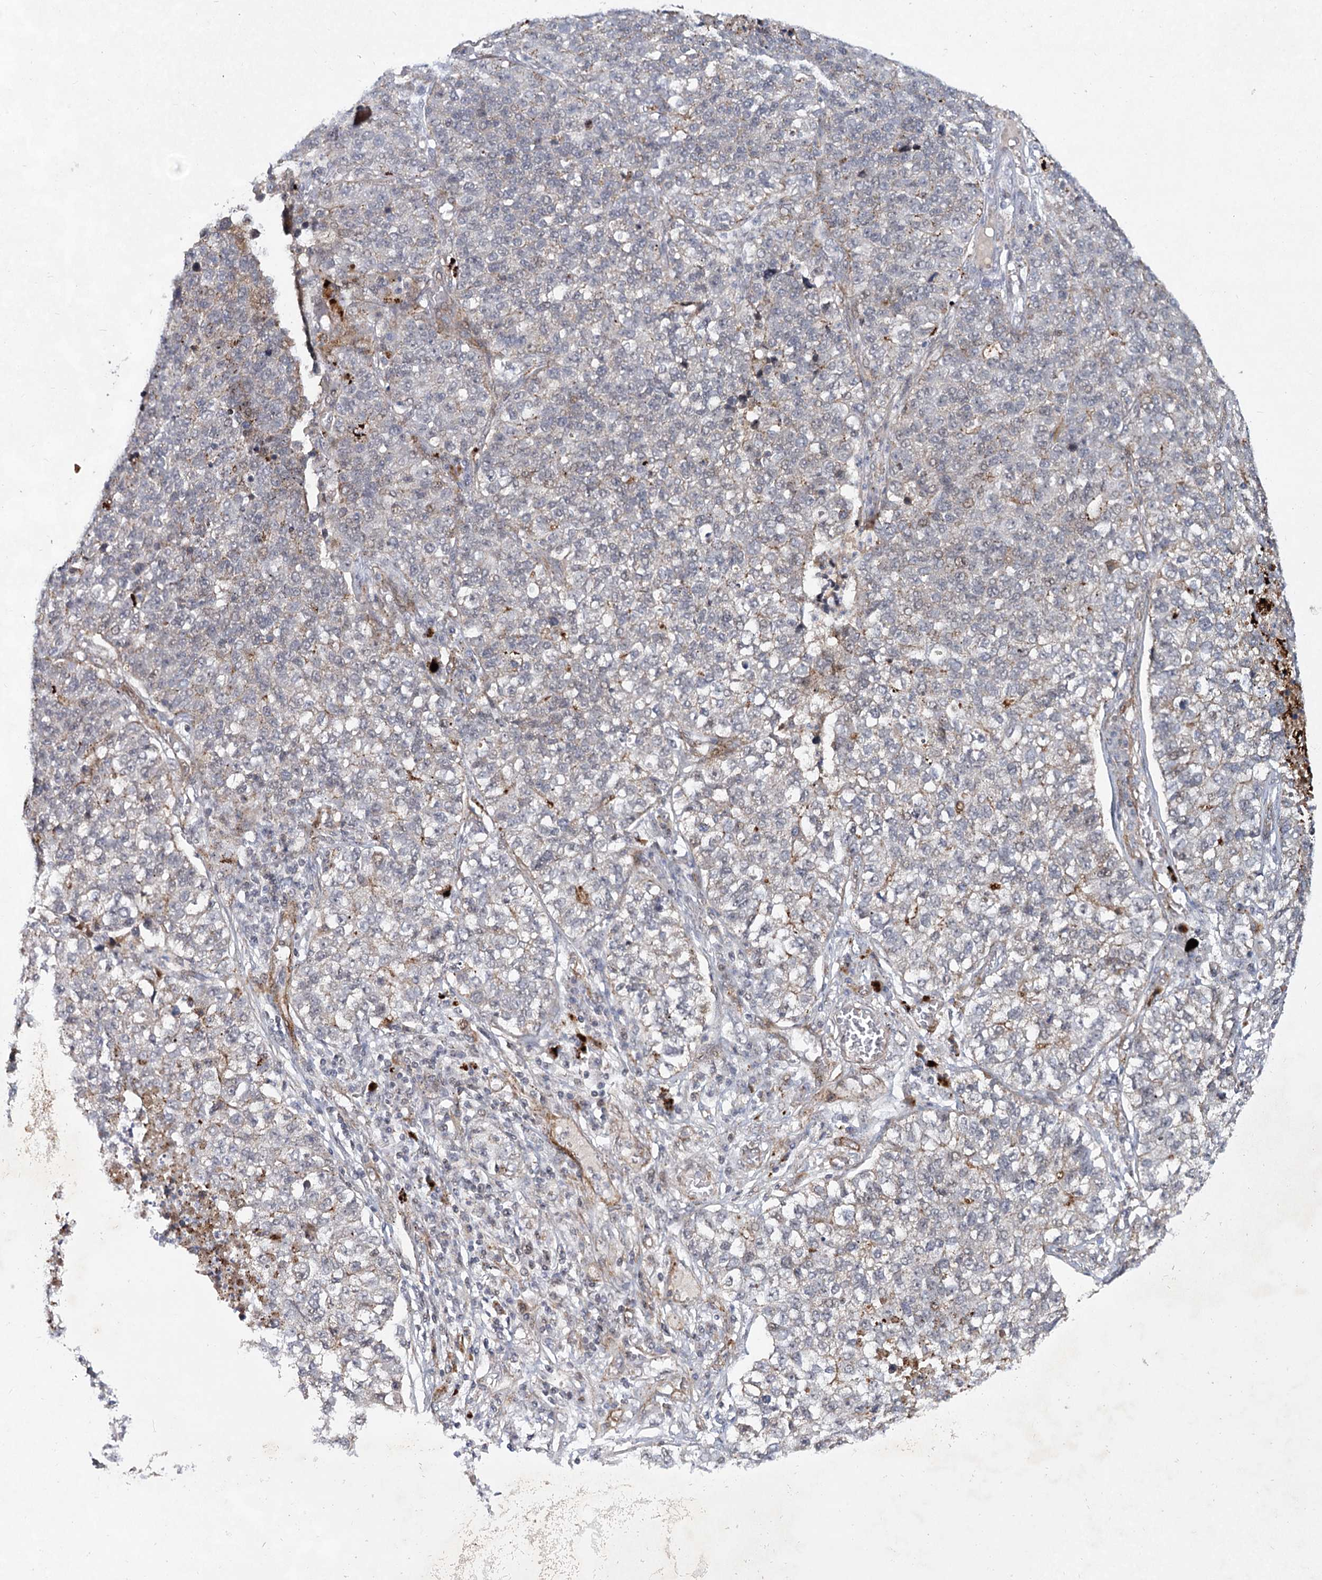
{"staining": {"intensity": "weak", "quantity": "<25%", "location": "cytoplasmic/membranous"}, "tissue": "lung cancer", "cell_type": "Tumor cells", "image_type": "cancer", "snomed": [{"axis": "morphology", "description": "Adenocarcinoma, NOS"}, {"axis": "topography", "description": "Lung"}], "caption": "An immunohistochemistry micrograph of lung cancer is shown. There is no staining in tumor cells of lung cancer.", "gene": "ATL2", "patient": {"sex": "male", "age": 49}}